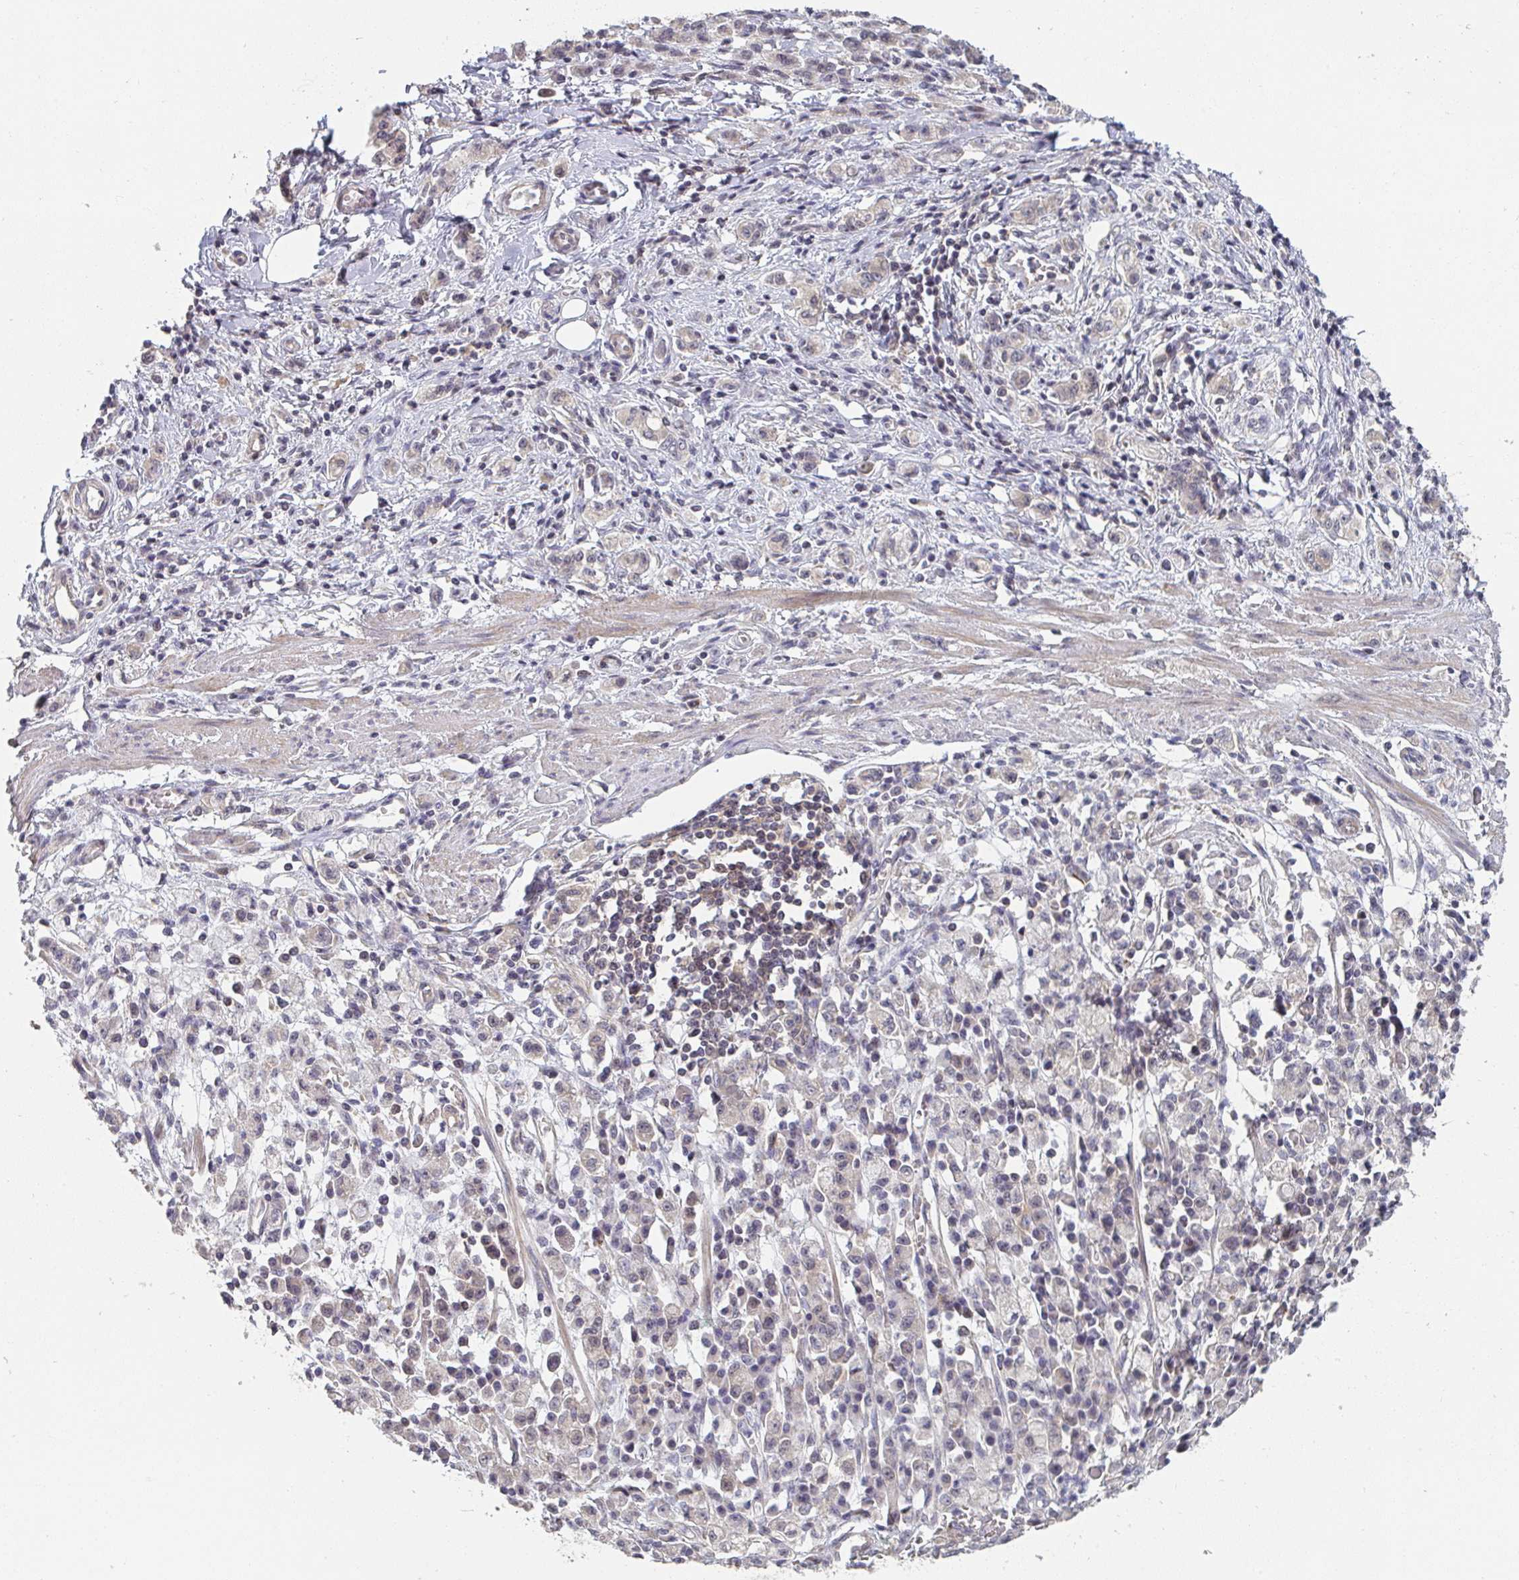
{"staining": {"intensity": "weak", "quantity": "25%-75%", "location": "cytoplasmic/membranous"}, "tissue": "stomach cancer", "cell_type": "Tumor cells", "image_type": "cancer", "snomed": [{"axis": "morphology", "description": "Adenocarcinoma, NOS"}, {"axis": "topography", "description": "Stomach"}], "caption": "This is an image of immunohistochemistry (IHC) staining of adenocarcinoma (stomach), which shows weak expression in the cytoplasmic/membranous of tumor cells.", "gene": "RANGRF", "patient": {"sex": "male", "age": 77}}